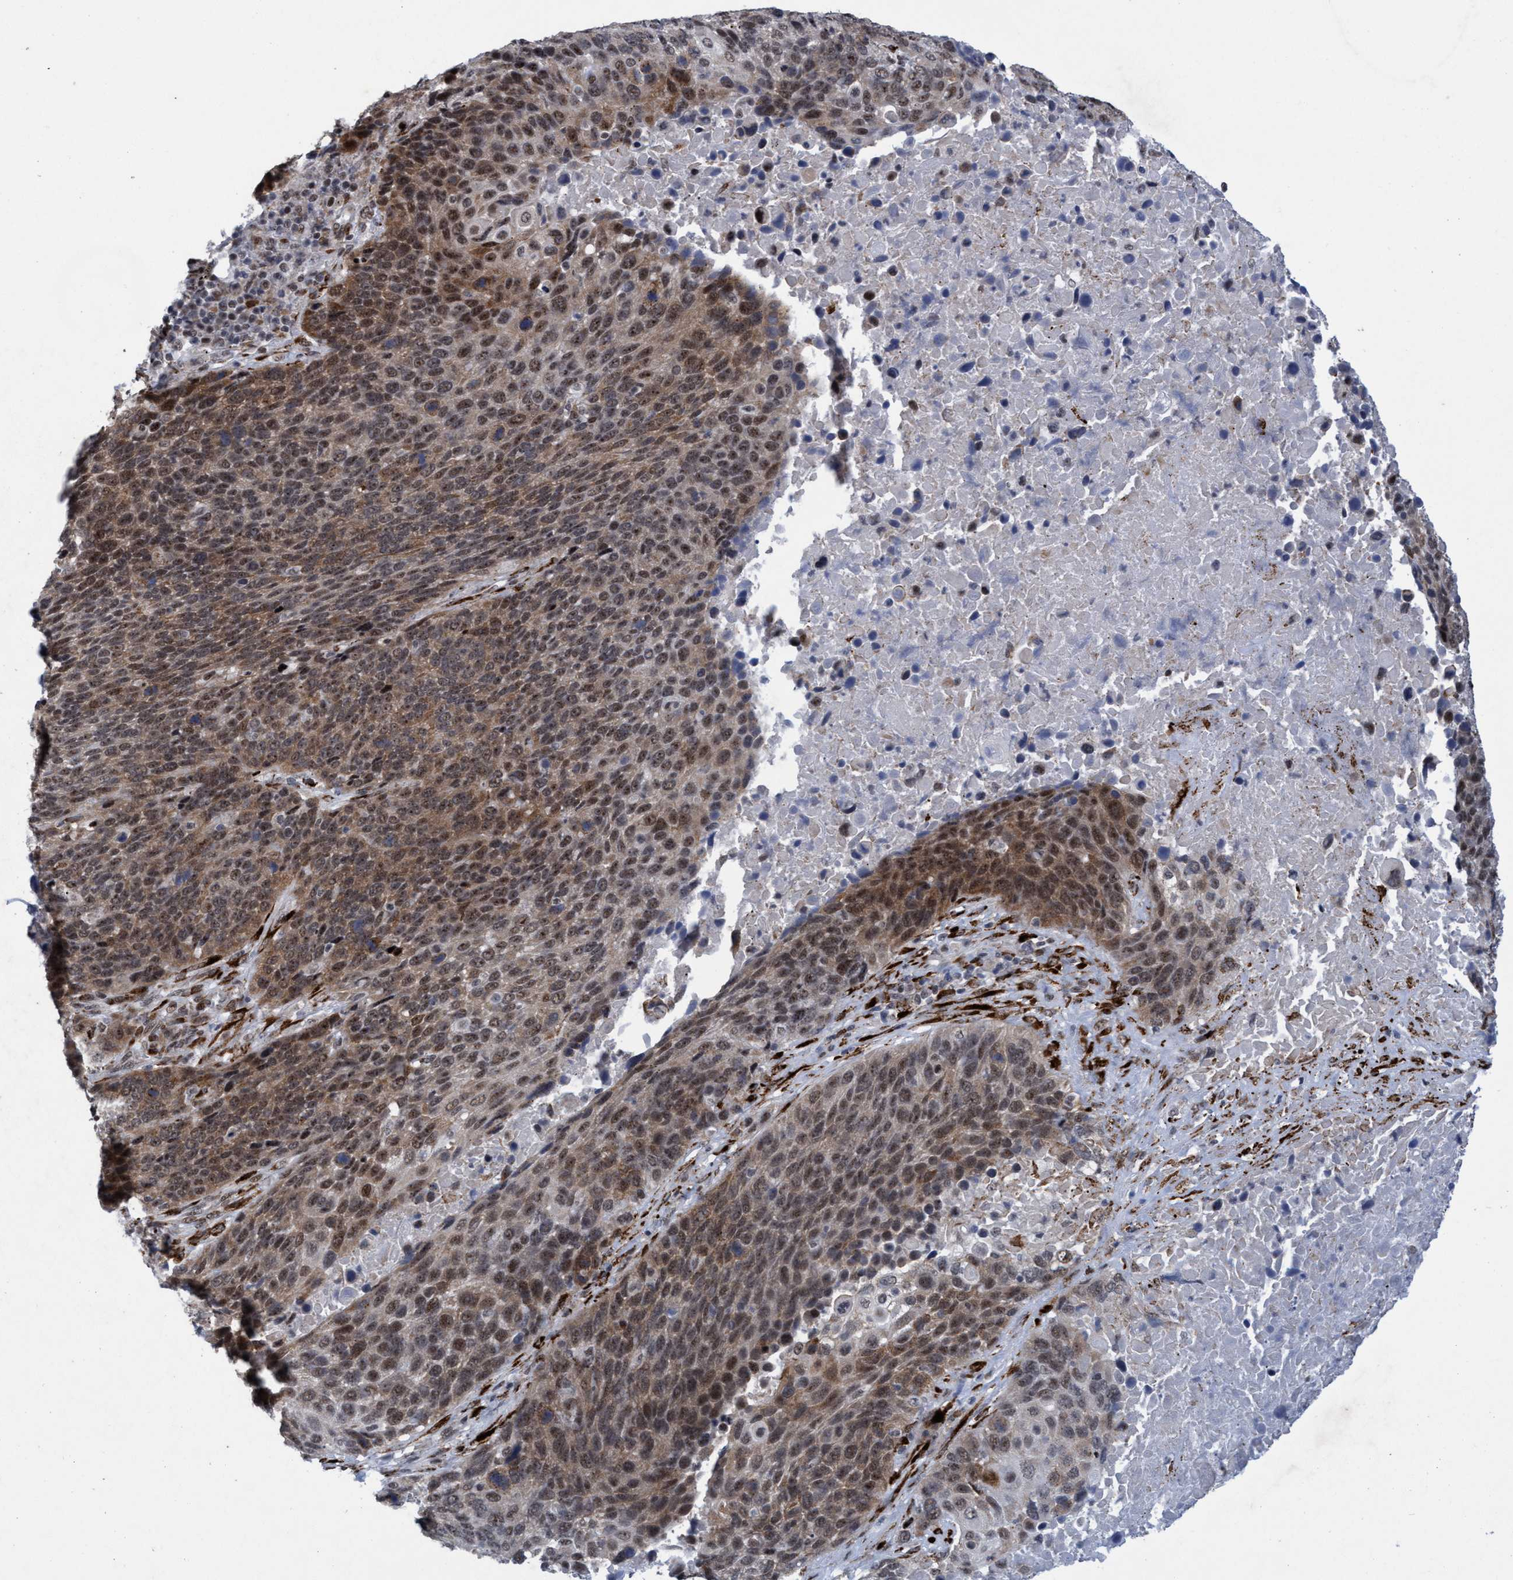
{"staining": {"intensity": "moderate", "quantity": ">75%", "location": "cytoplasmic/membranous,nuclear"}, "tissue": "lung cancer", "cell_type": "Tumor cells", "image_type": "cancer", "snomed": [{"axis": "morphology", "description": "Squamous cell carcinoma, NOS"}, {"axis": "topography", "description": "Lung"}], "caption": "Brown immunohistochemical staining in lung cancer exhibits moderate cytoplasmic/membranous and nuclear staining in approximately >75% of tumor cells.", "gene": "GLT6D1", "patient": {"sex": "male", "age": 66}}